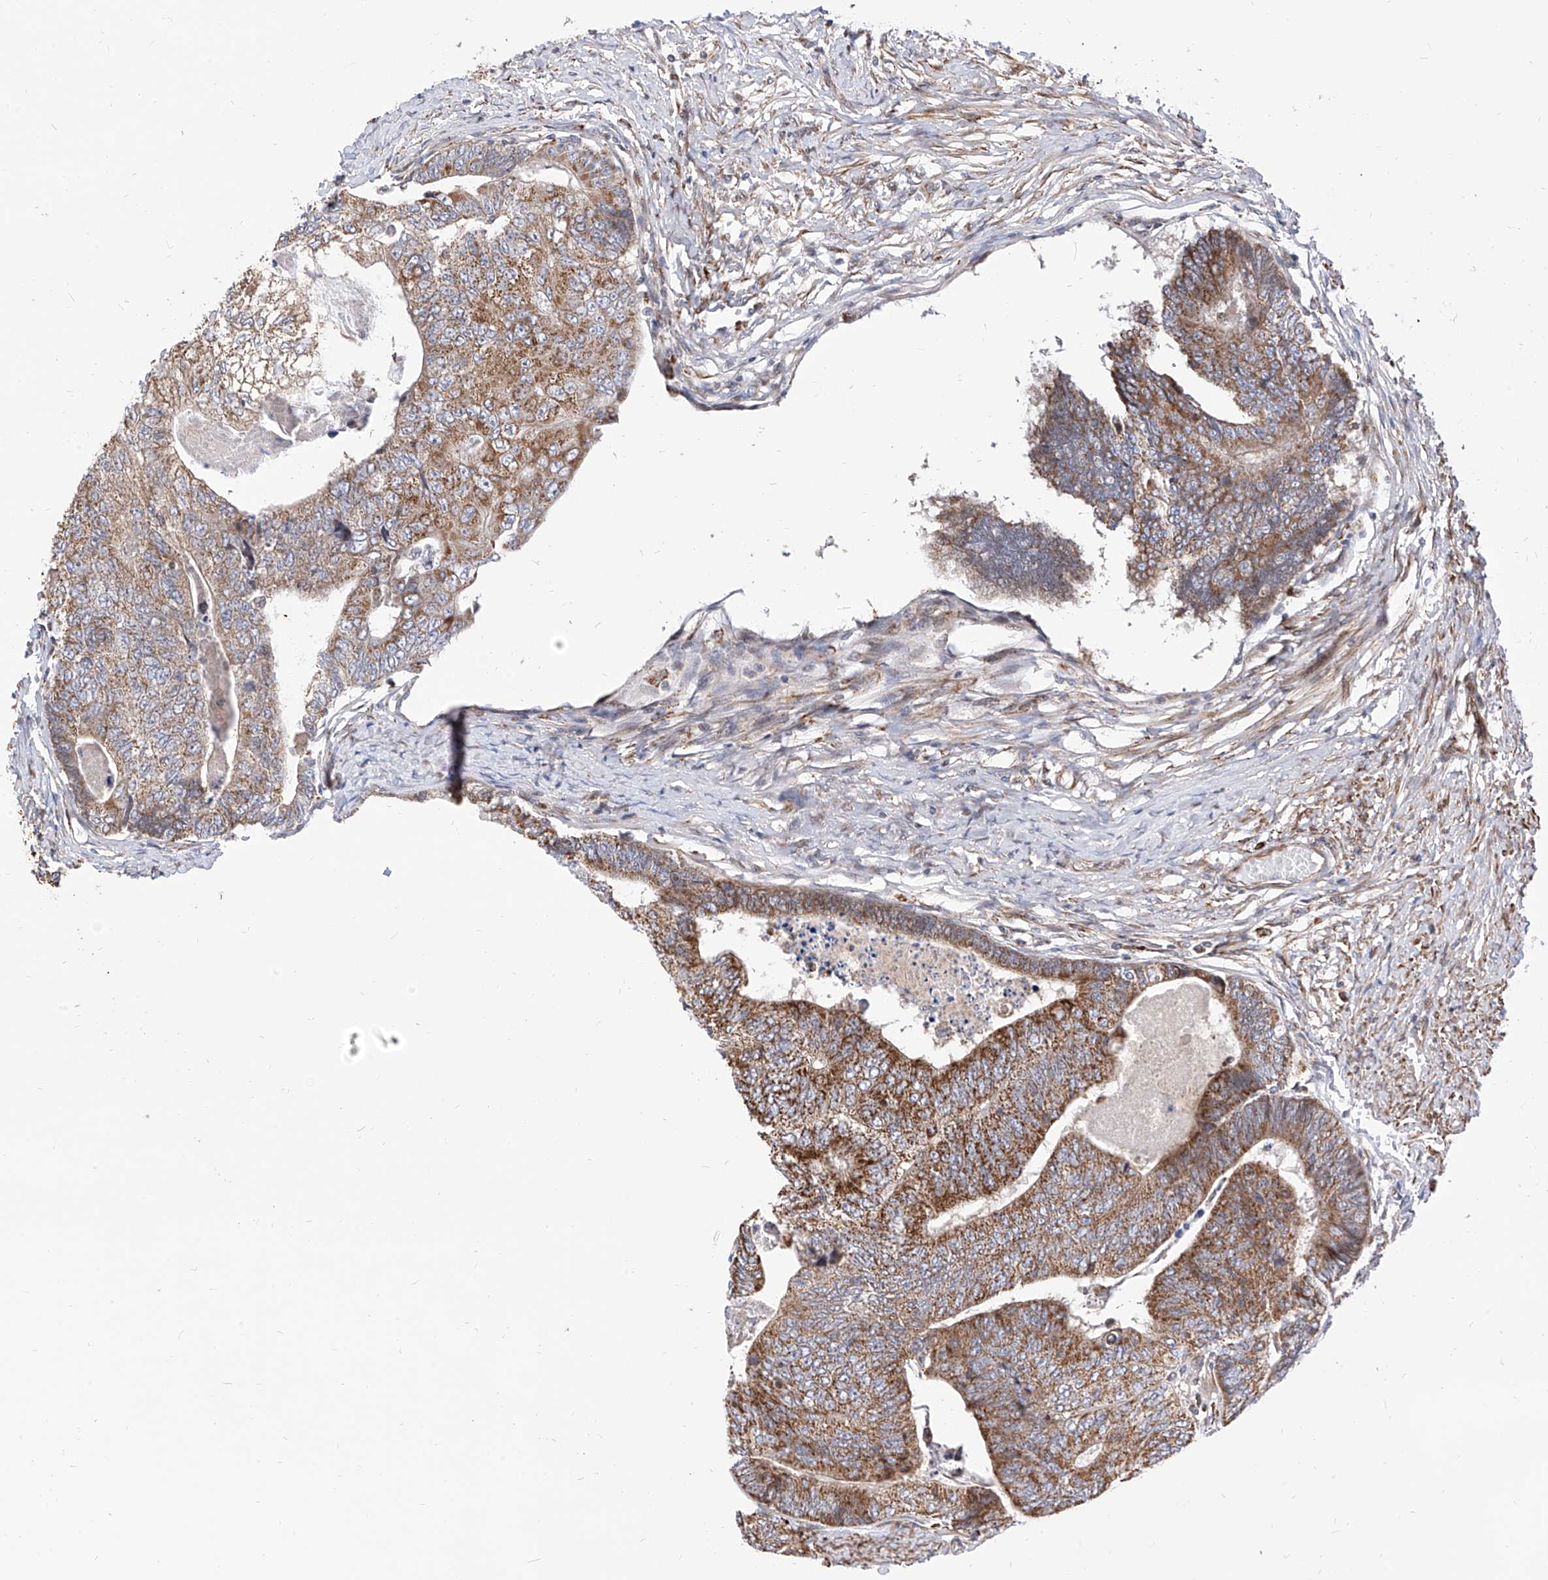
{"staining": {"intensity": "moderate", "quantity": ">75%", "location": "cytoplasmic/membranous"}, "tissue": "colorectal cancer", "cell_type": "Tumor cells", "image_type": "cancer", "snomed": [{"axis": "morphology", "description": "Adenocarcinoma, NOS"}, {"axis": "topography", "description": "Colon"}], "caption": "The immunohistochemical stain highlights moderate cytoplasmic/membranous expression in tumor cells of colorectal adenocarcinoma tissue.", "gene": "TTLL8", "patient": {"sex": "female", "age": 67}}